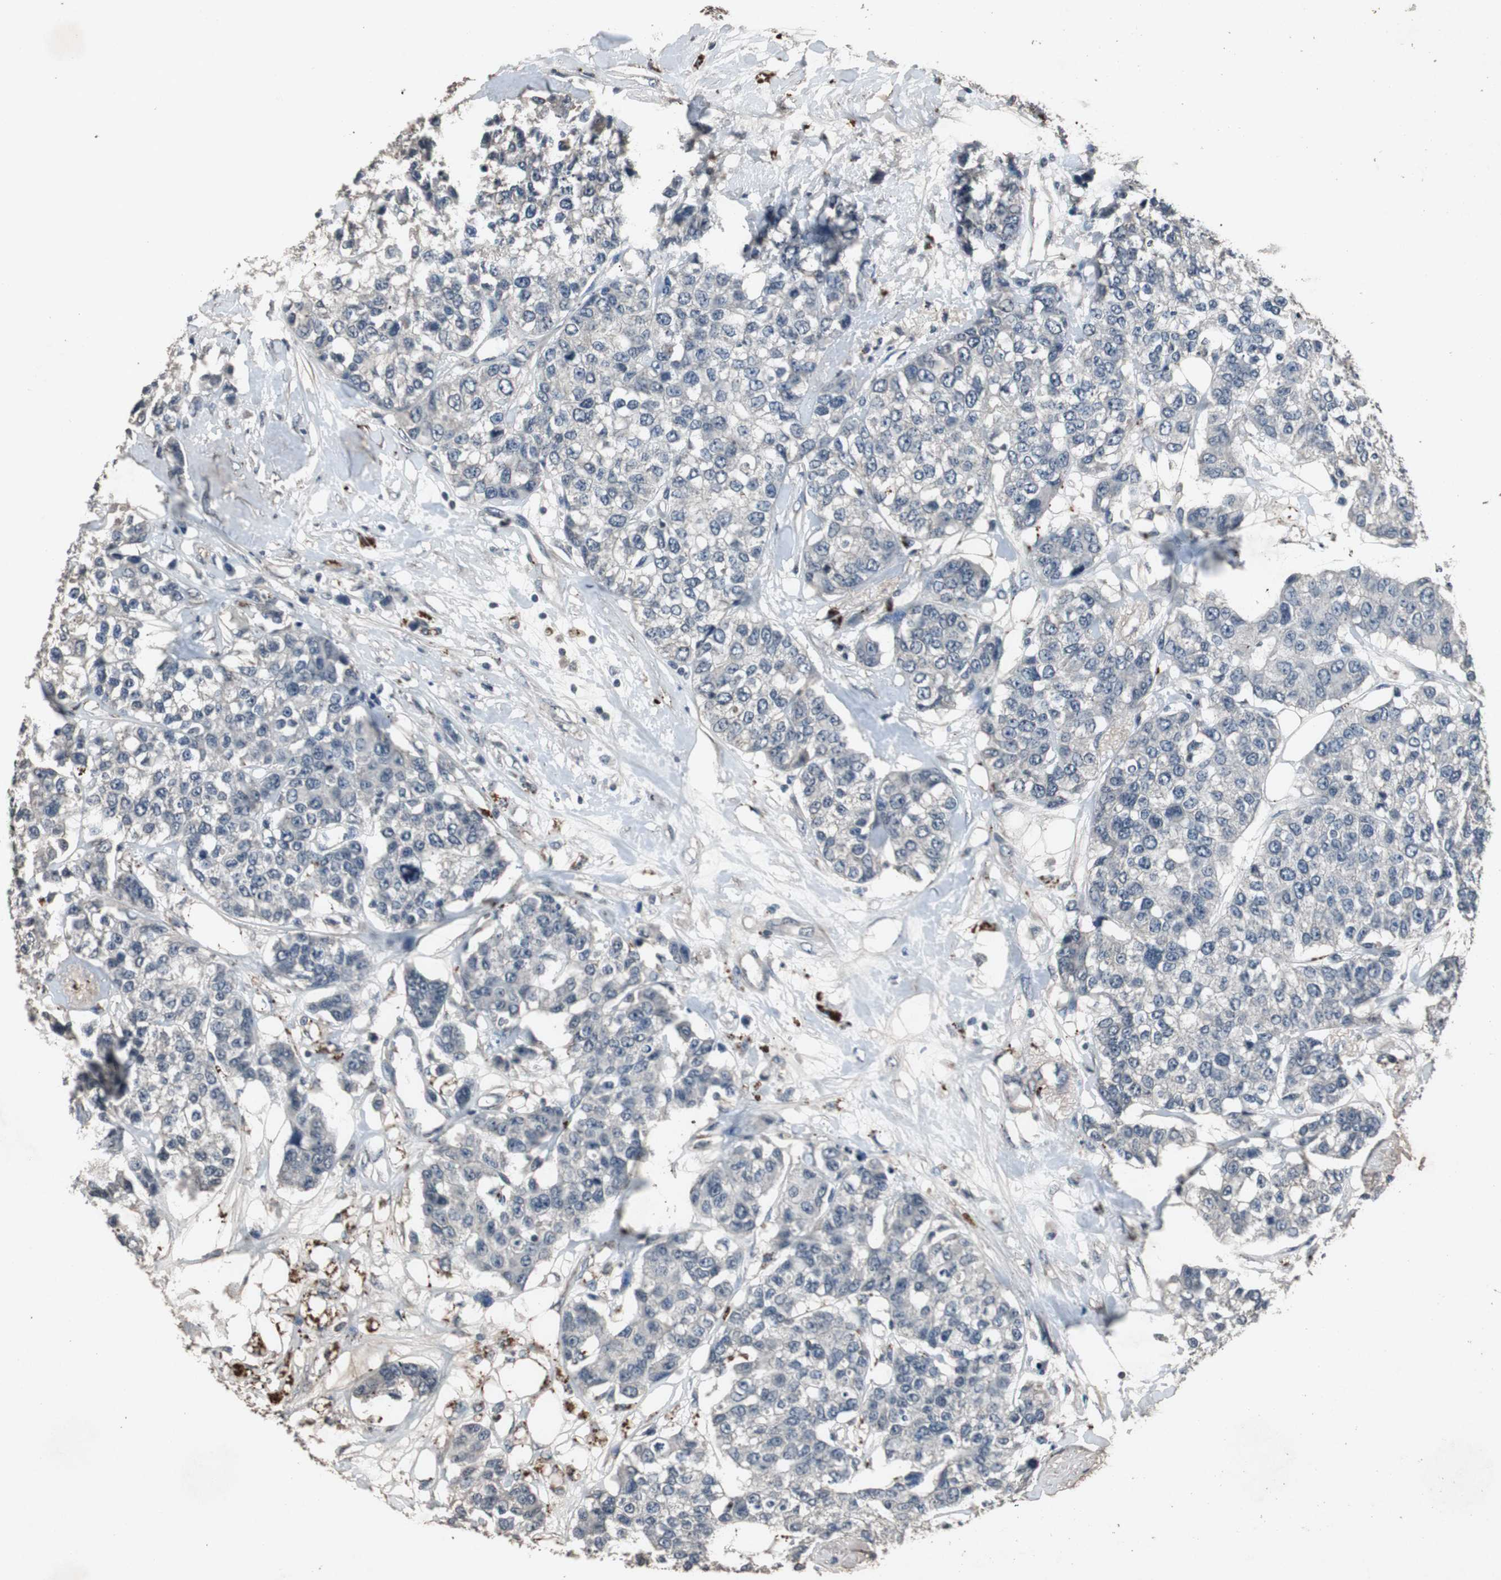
{"staining": {"intensity": "negative", "quantity": "none", "location": "none"}, "tissue": "breast cancer", "cell_type": "Tumor cells", "image_type": "cancer", "snomed": [{"axis": "morphology", "description": "Duct carcinoma"}, {"axis": "topography", "description": "Breast"}], "caption": "There is no significant expression in tumor cells of breast cancer (intraductal carcinoma).", "gene": "ADNP2", "patient": {"sex": "female", "age": 51}}